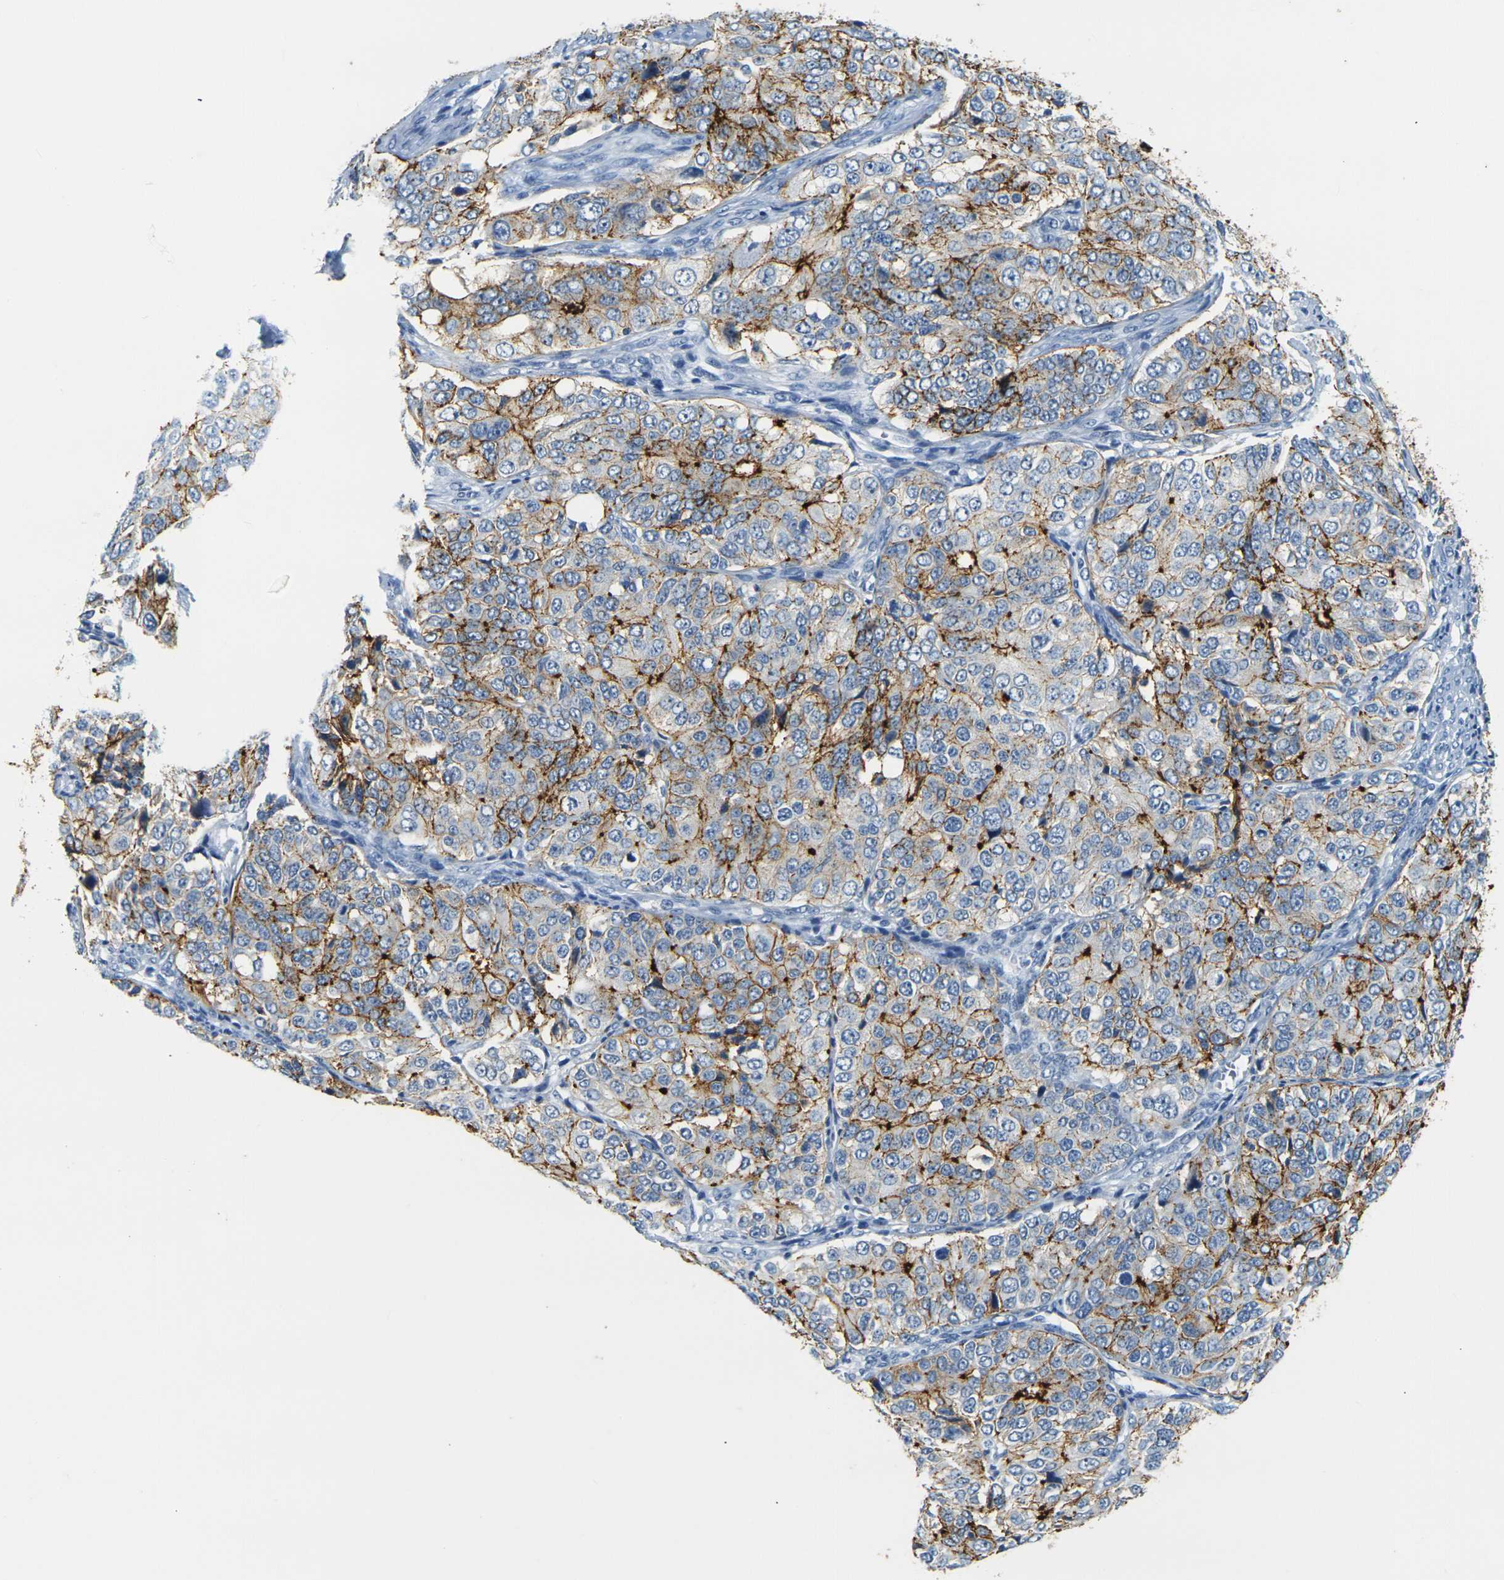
{"staining": {"intensity": "strong", "quantity": ">75%", "location": "cytoplasmic/membranous"}, "tissue": "ovarian cancer", "cell_type": "Tumor cells", "image_type": "cancer", "snomed": [{"axis": "morphology", "description": "Carcinoma, endometroid"}, {"axis": "topography", "description": "Ovary"}], "caption": "Human endometroid carcinoma (ovarian) stained with a protein marker exhibits strong staining in tumor cells.", "gene": "CLDN7", "patient": {"sex": "female", "age": 51}}